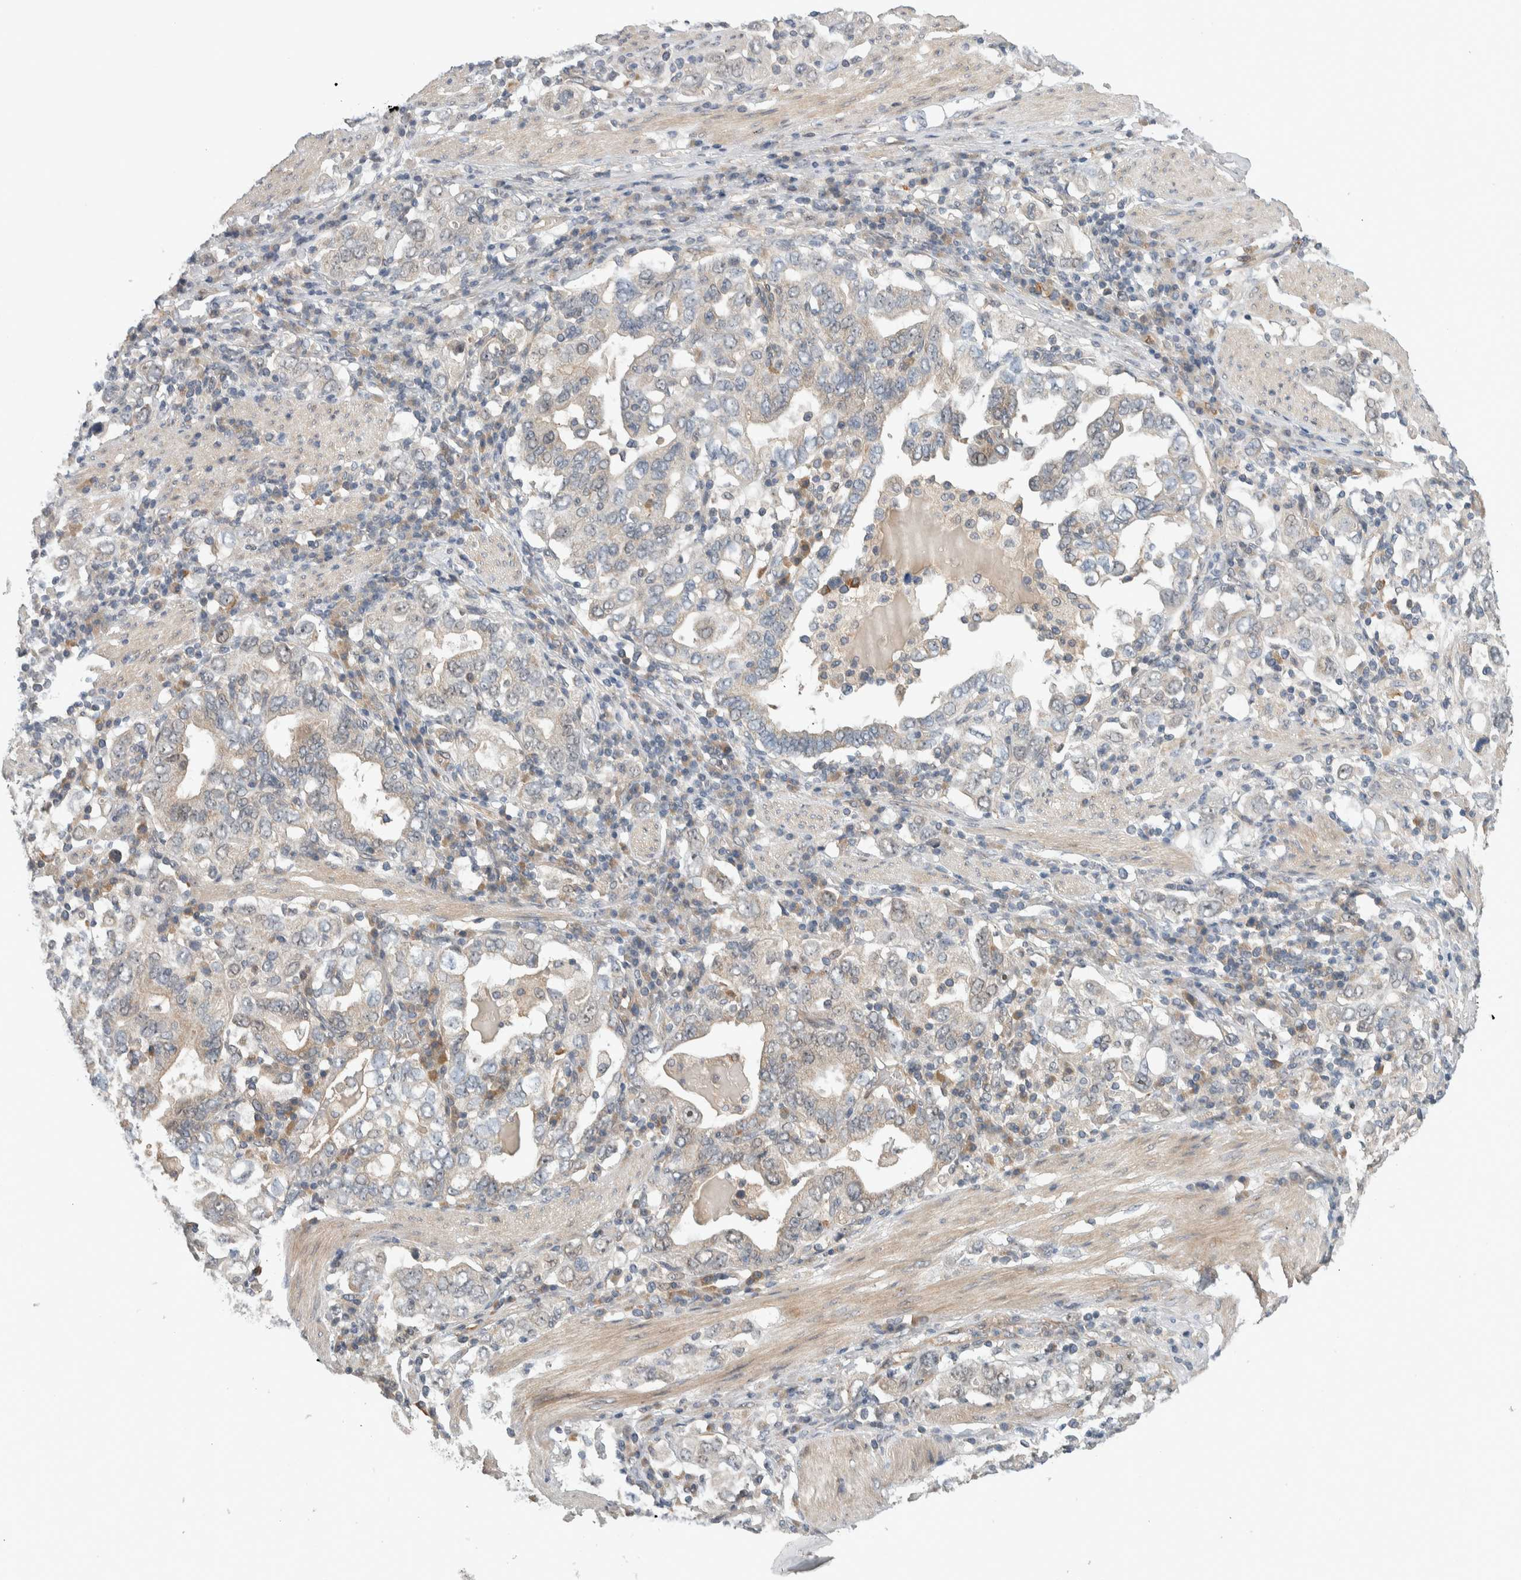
{"staining": {"intensity": "negative", "quantity": "none", "location": "none"}, "tissue": "stomach cancer", "cell_type": "Tumor cells", "image_type": "cancer", "snomed": [{"axis": "morphology", "description": "Adenocarcinoma, NOS"}, {"axis": "topography", "description": "Stomach, upper"}], "caption": "Immunohistochemistry image of human stomach cancer stained for a protein (brown), which reveals no staining in tumor cells.", "gene": "MPRIP", "patient": {"sex": "male", "age": 62}}